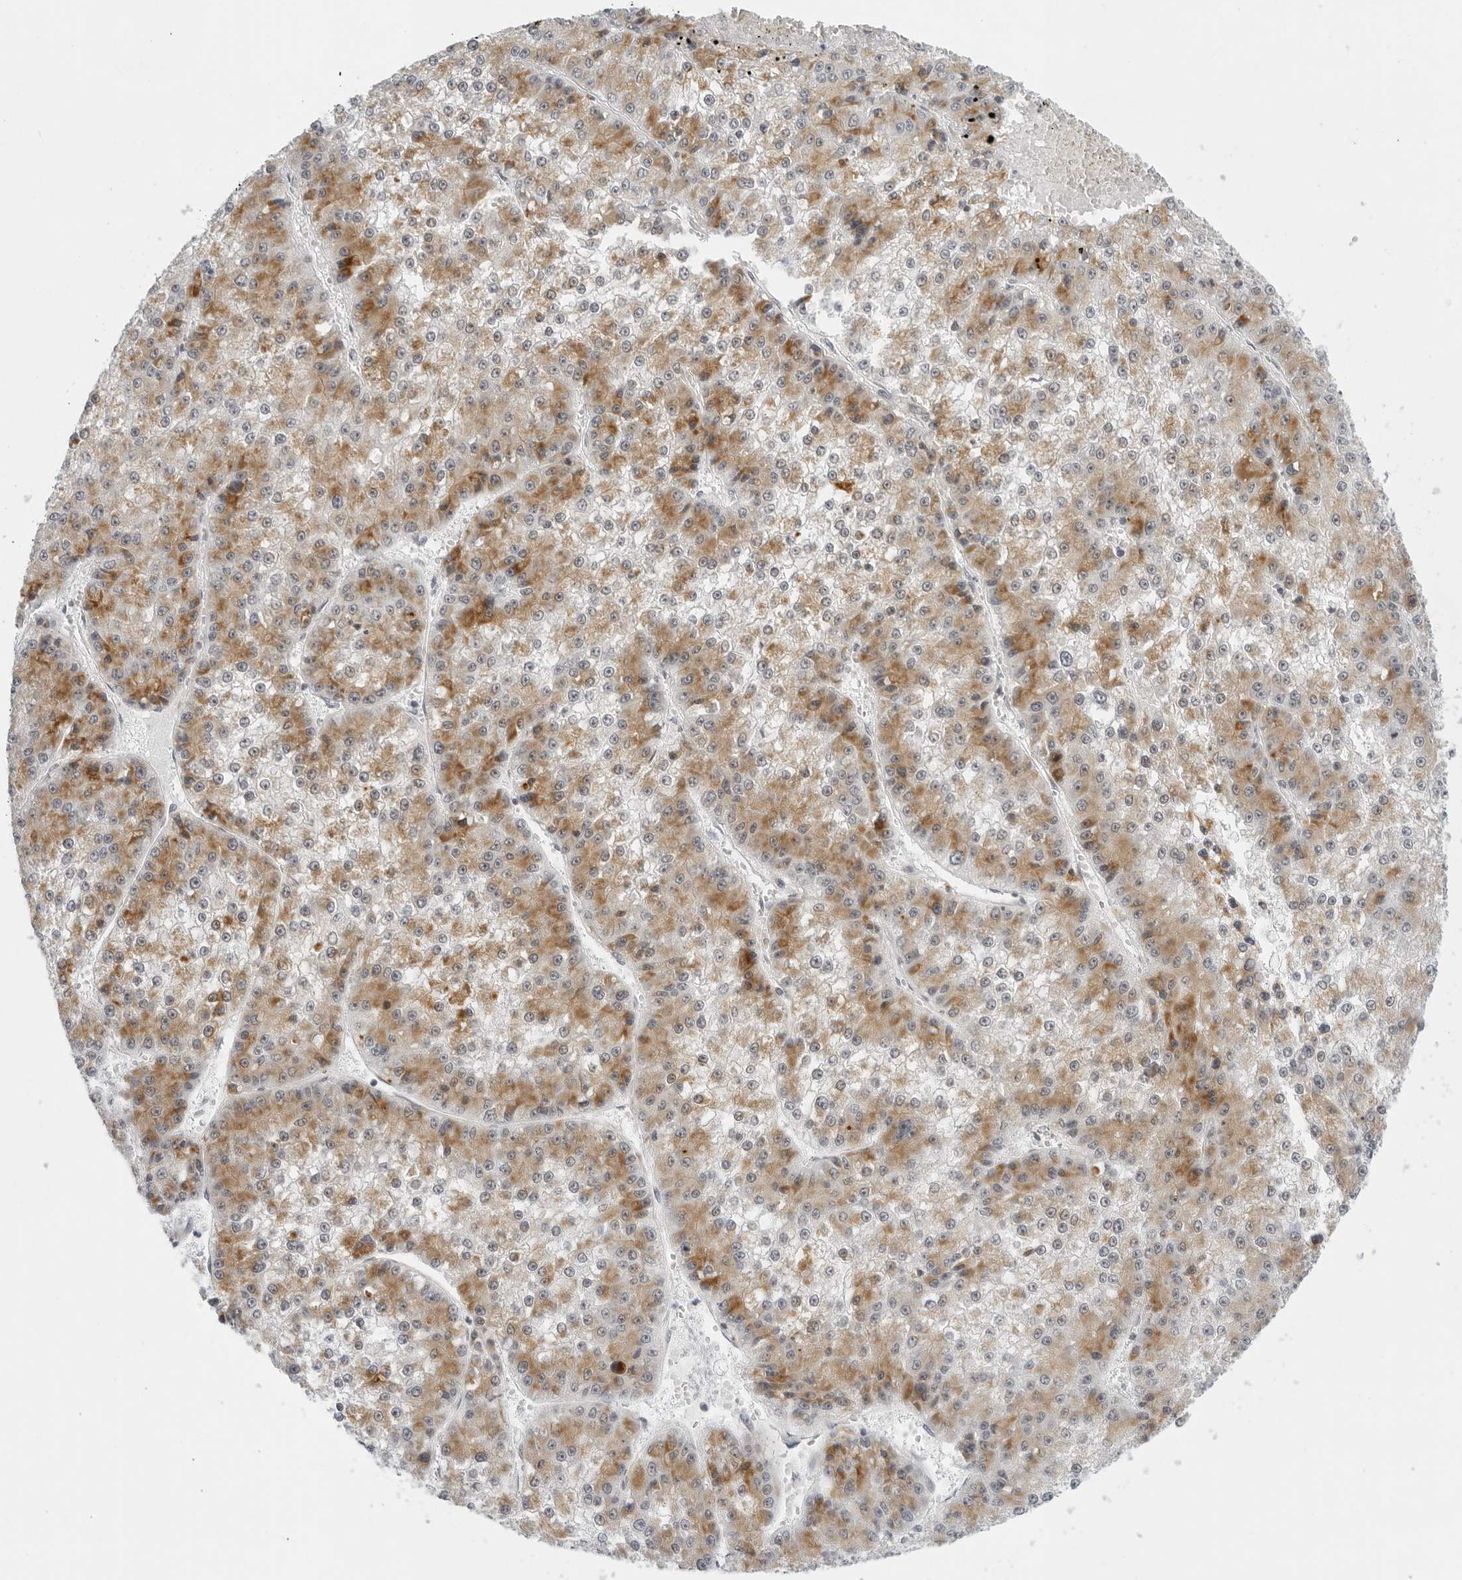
{"staining": {"intensity": "moderate", "quantity": ">75%", "location": "cytoplasmic/membranous"}, "tissue": "liver cancer", "cell_type": "Tumor cells", "image_type": "cancer", "snomed": [{"axis": "morphology", "description": "Carcinoma, Hepatocellular, NOS"}, {"axis": "topography", "description": "Liver"}], "caption": "Moderate cytoplasmic/membranous protein positivity is present in approximately >75% of tumor cells in hepatocellular carcinoma (liver). (DAB = brown stain, brightfield microscopy at high magnification).", "gene": "CIART", "patient": {"sex": "female", "age": 73}}